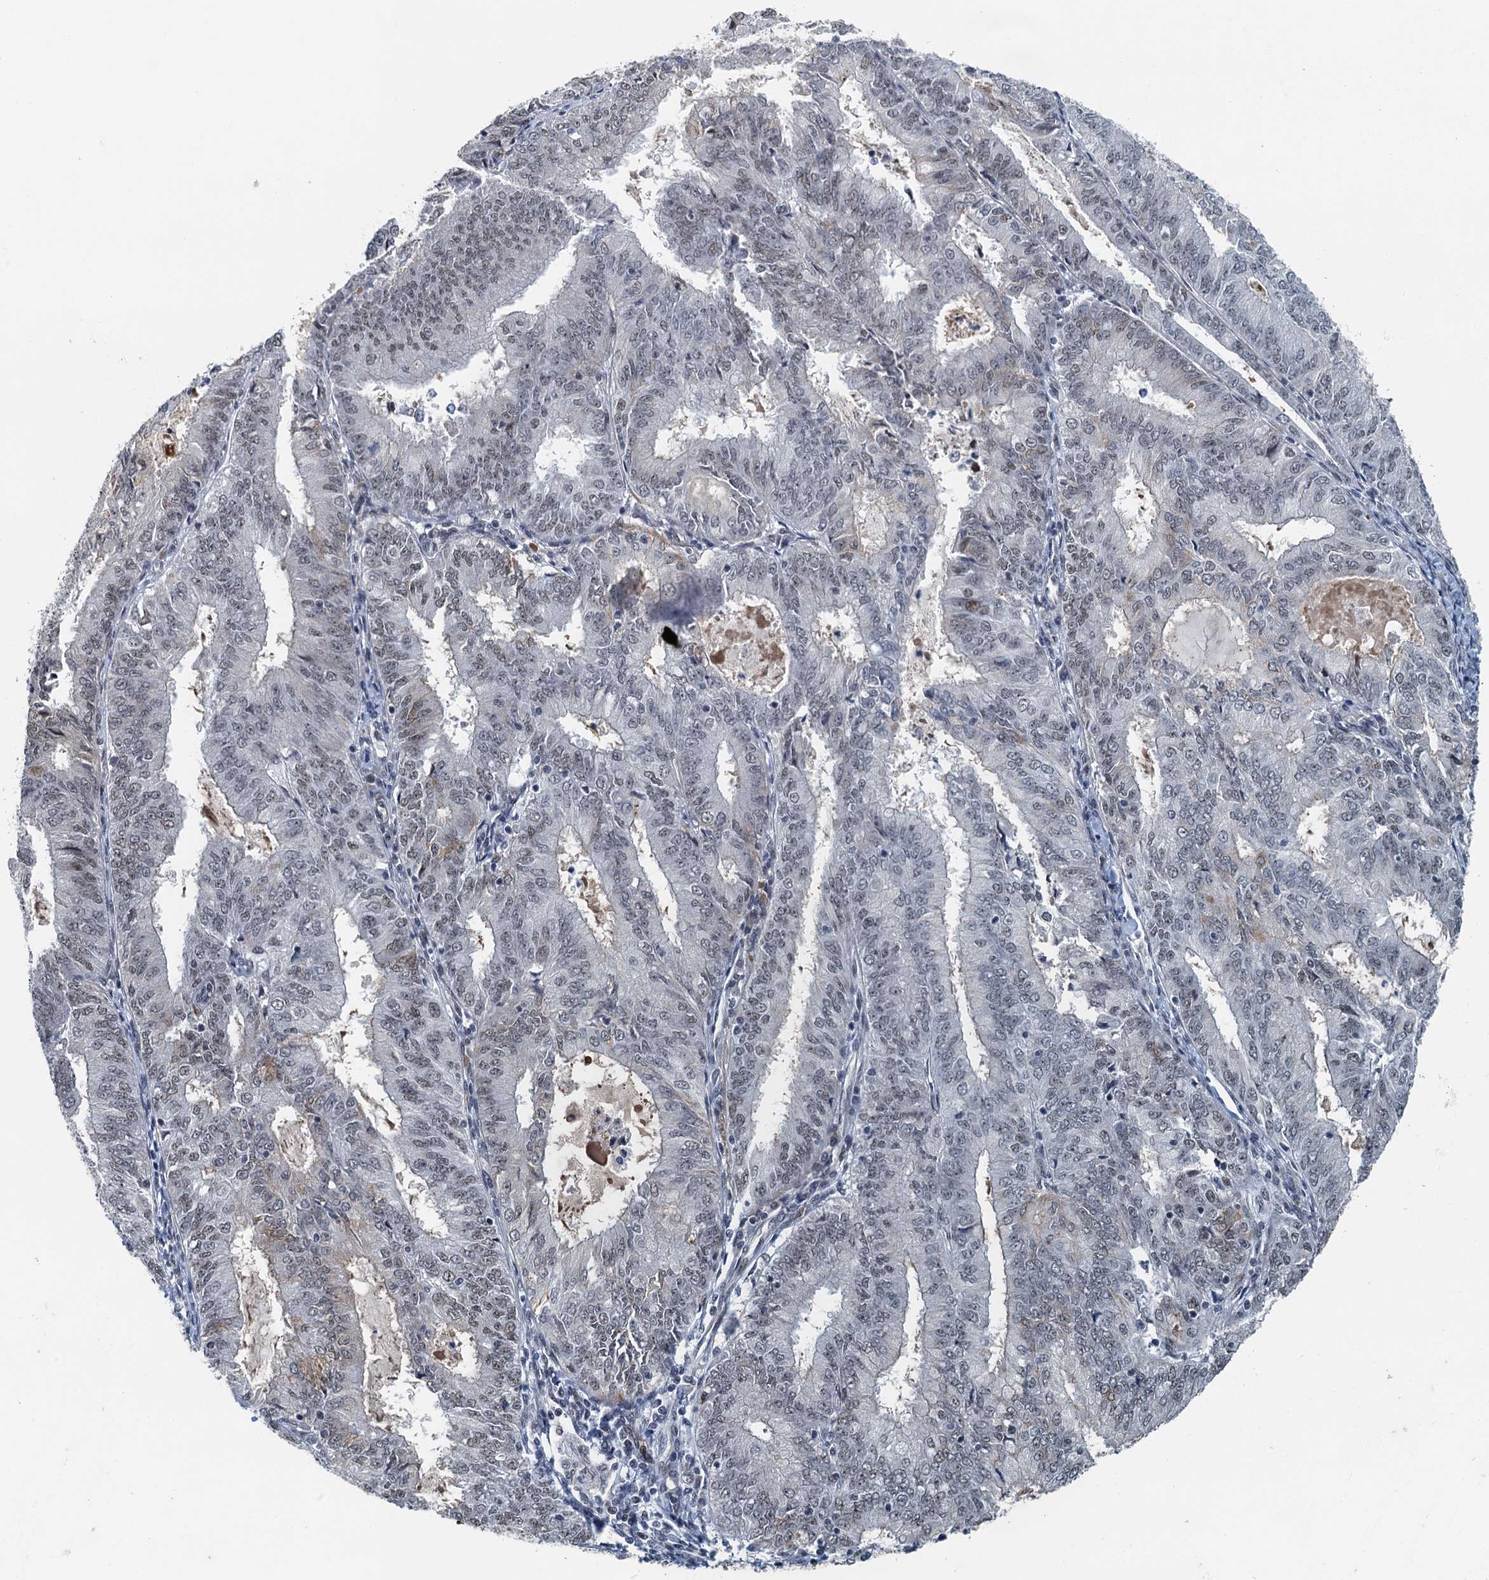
{"staining": {"intensity": "weak", "quantity": "25%-75%", "location": "nuclear"}, "tissue": "endometrial cancer", "cell_type": "Tumor cells", "image_type": "cancer", "snomed": [{"axis": "morphology", "description": "Adenocarcinoma, NOS"}, {"axis": "topography", "description": "Endometrium"}], "caption": "The image demonstrates staining of adenocarcinoma (endometrial), revealing weak nuclear protein expression (brown color) within tumor cells. (DAB IHC with brightfield microscopy, high magnification).", "gene": "MTA3", "patient": {"sex": "female", "age": 57}}